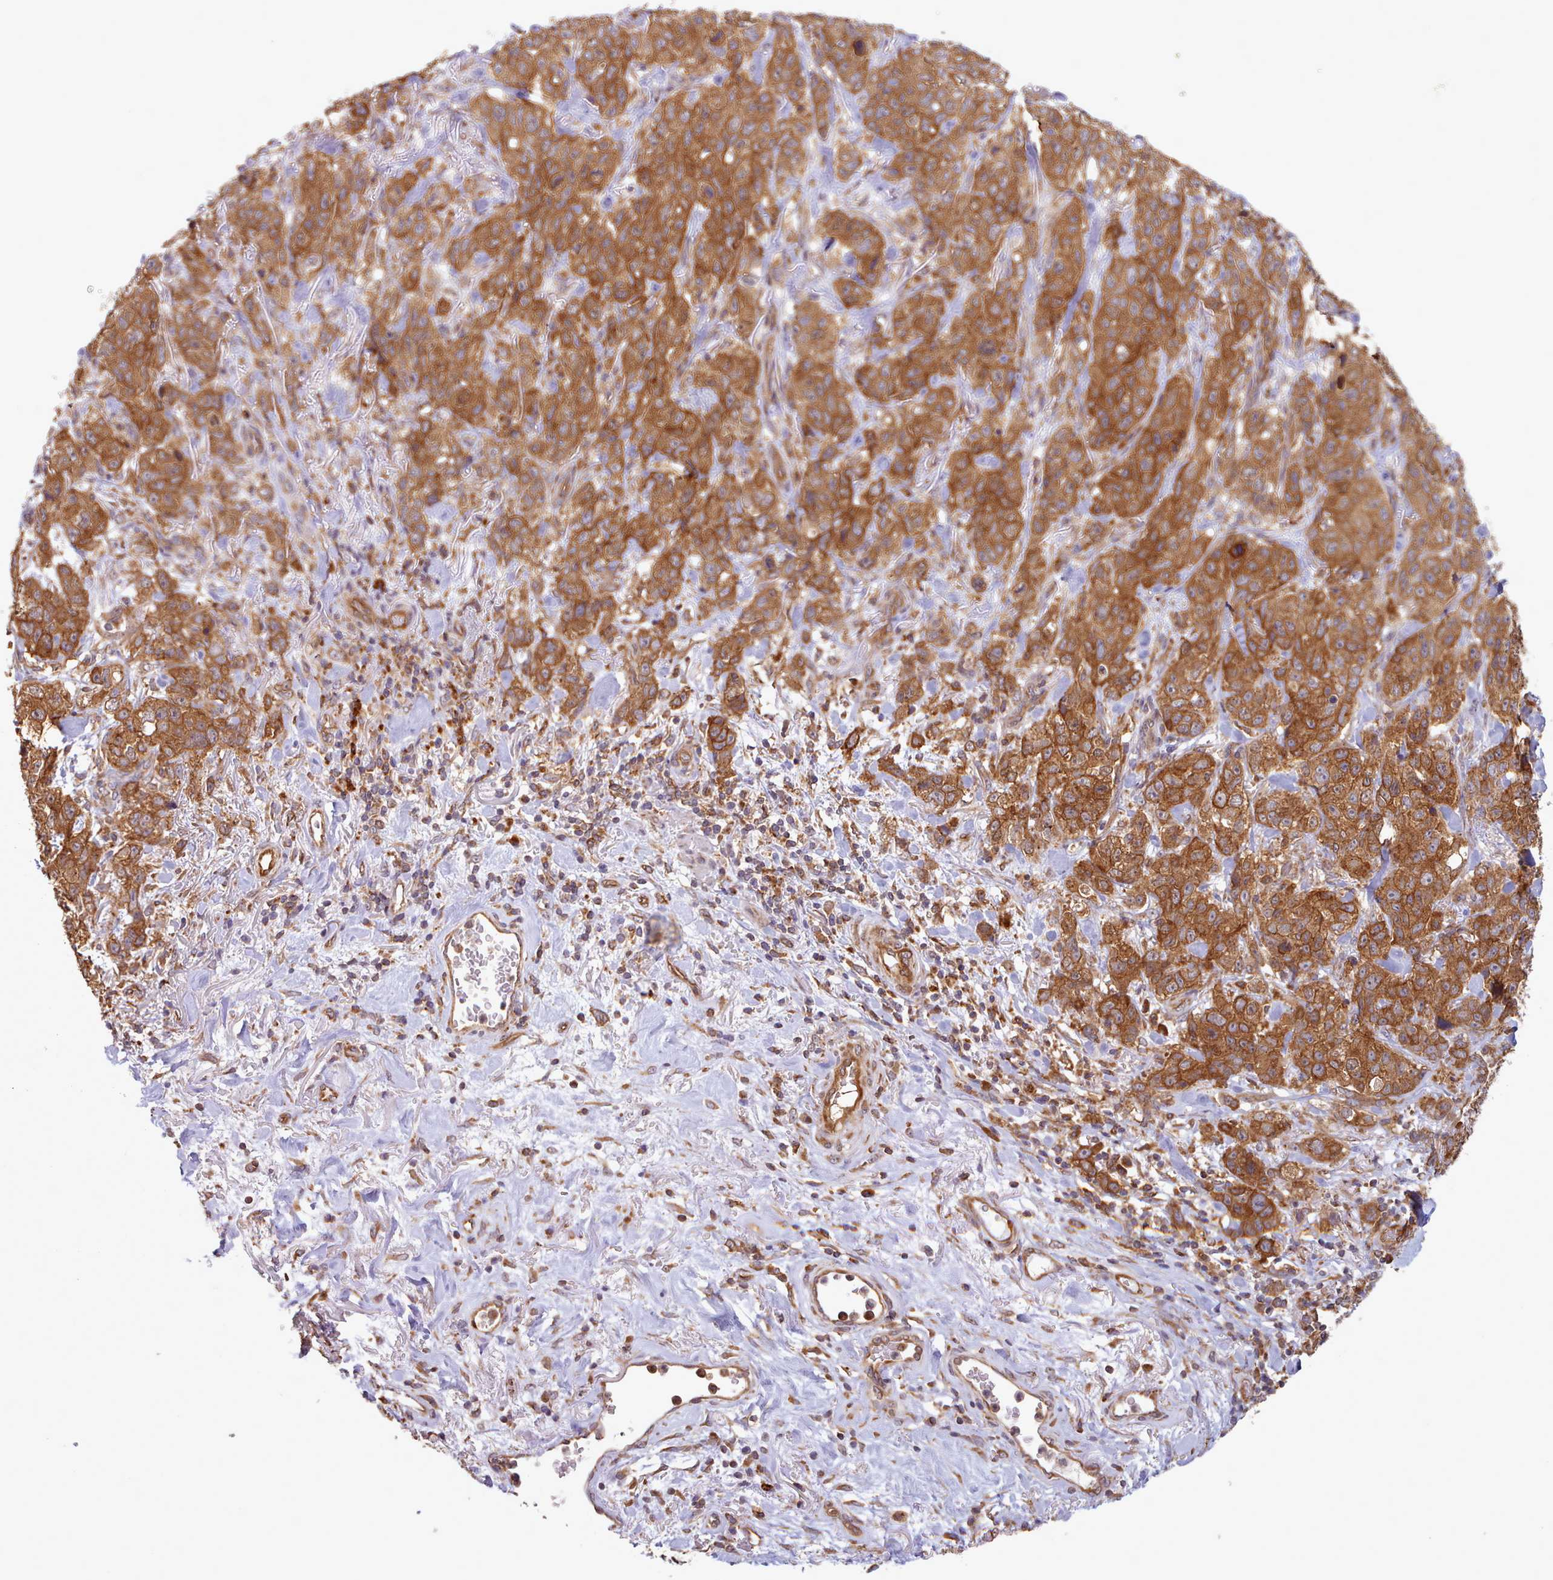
{"staining": {"intensity": "strong", "quantity": ">75%", "location": "cytoplasmic/membranous"}, "tissue": "stomach cancer", "cell_type": "Tumor cells", "image_type": "cancer", "snomed": [{"axis": "morphology", "description": "Adenocarcinoma, NOS"}, {"axis": "topography", "description": "Stomach"}], "caption": "Immunohistochemistry micrograph of neoplastic tissue: human stomach cancer (adenocarcinoma) stained using immunohistochemistry (IHC) exhibits high levels of strong protein expression localized specifically in the cytoplasmic/membranous of tumor cells, appearing as a cytoplasmic/membranous brown color.", "gene": "CRYBG1", "patient": {"sex": "male", "age": 48}}